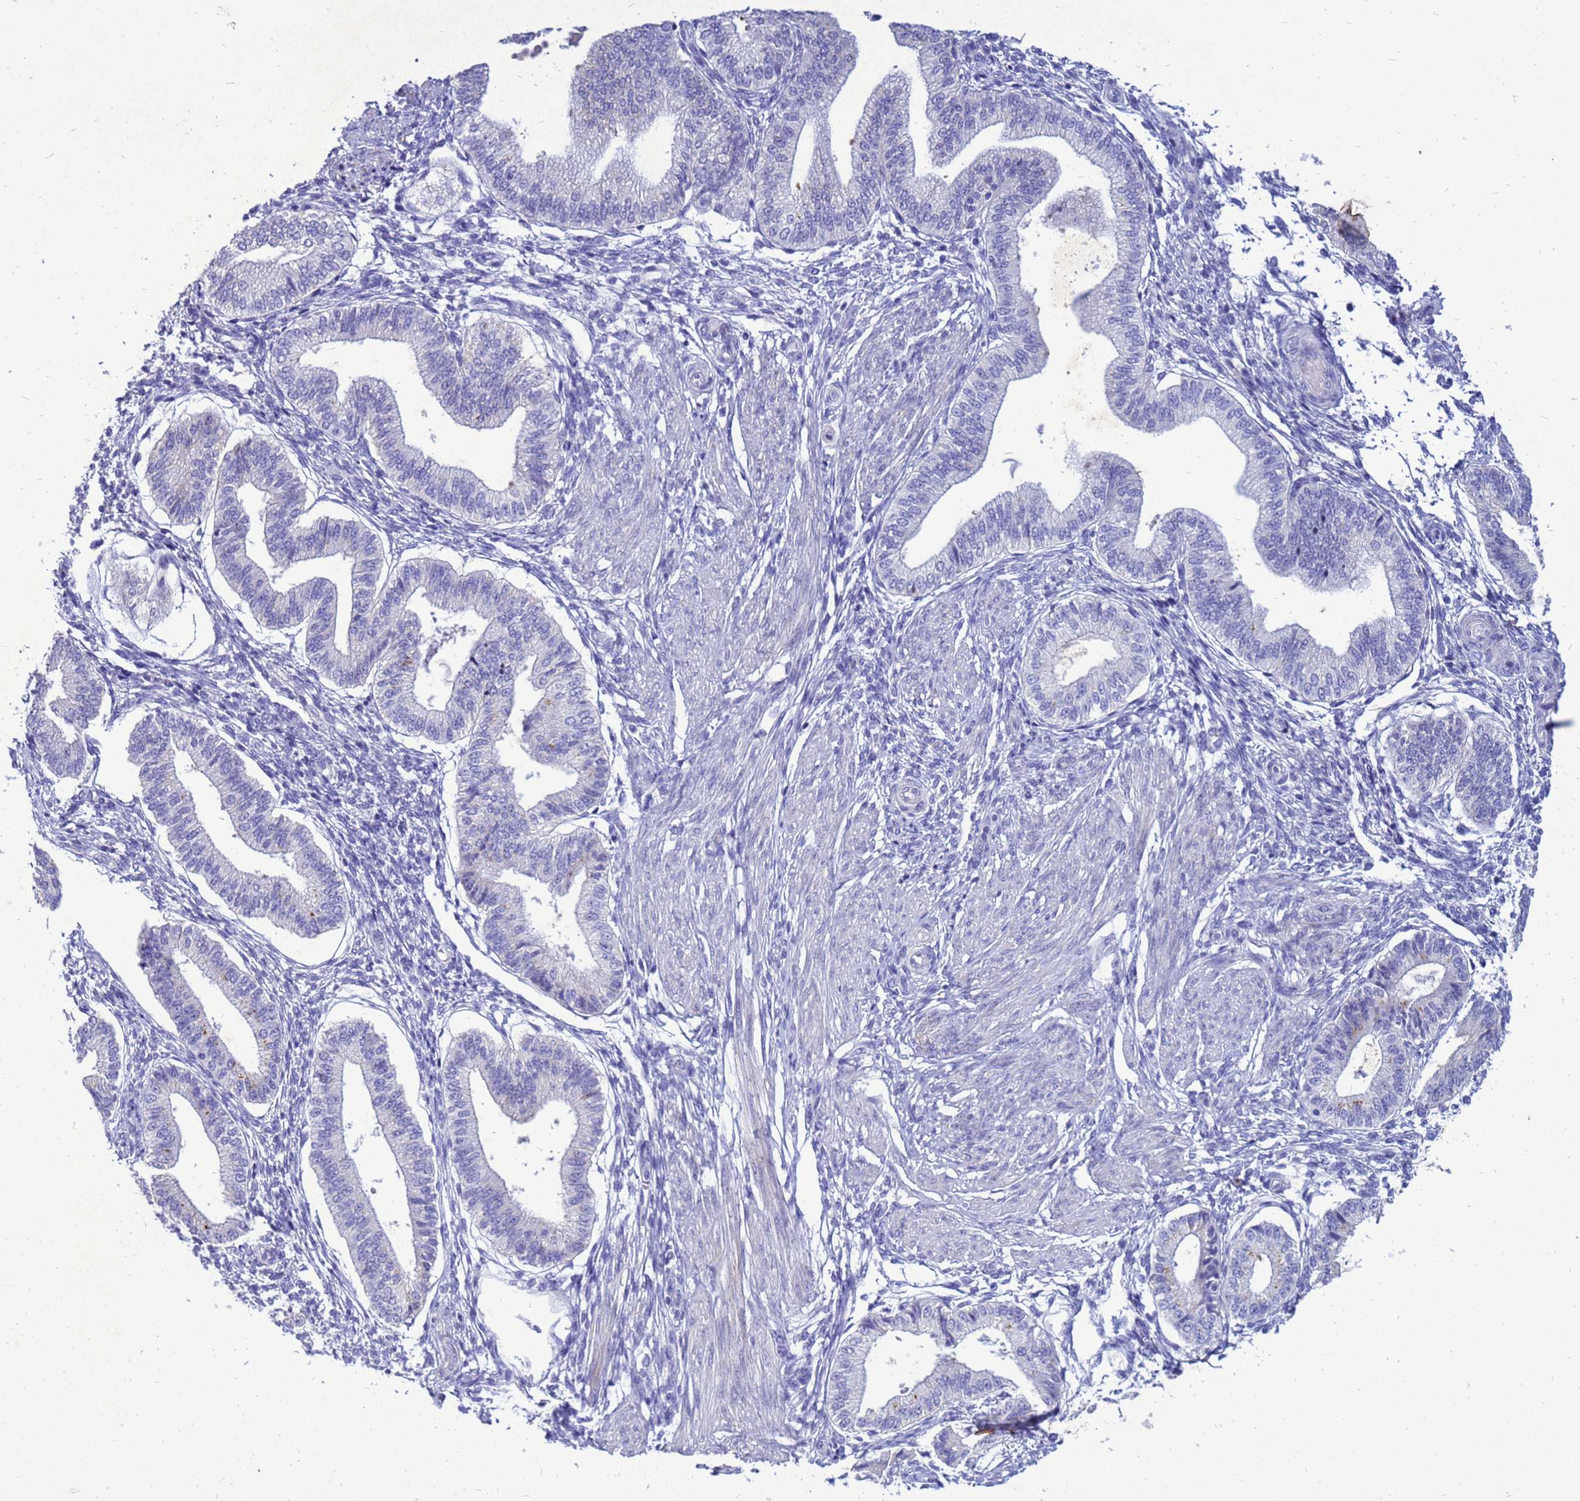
{"staining": {"intensity": "negative", "quantity": "none", "location": "none"}, "tissue": "endometrium", "cell_type": "Cells in endometrial stroma", "image_type": "normal", "snomed": [{"axis": "morphology", "description": "Normal tissue, NOS"}, {"axis": "topography", "description": "Endometrium"}], "caption": "This is an IHC histopathology image of normal endometrium. There is no expression in cells in endometrial stroma.", "gene": "AKR1C1", "patient": {"sex": "female", "age": 39}}